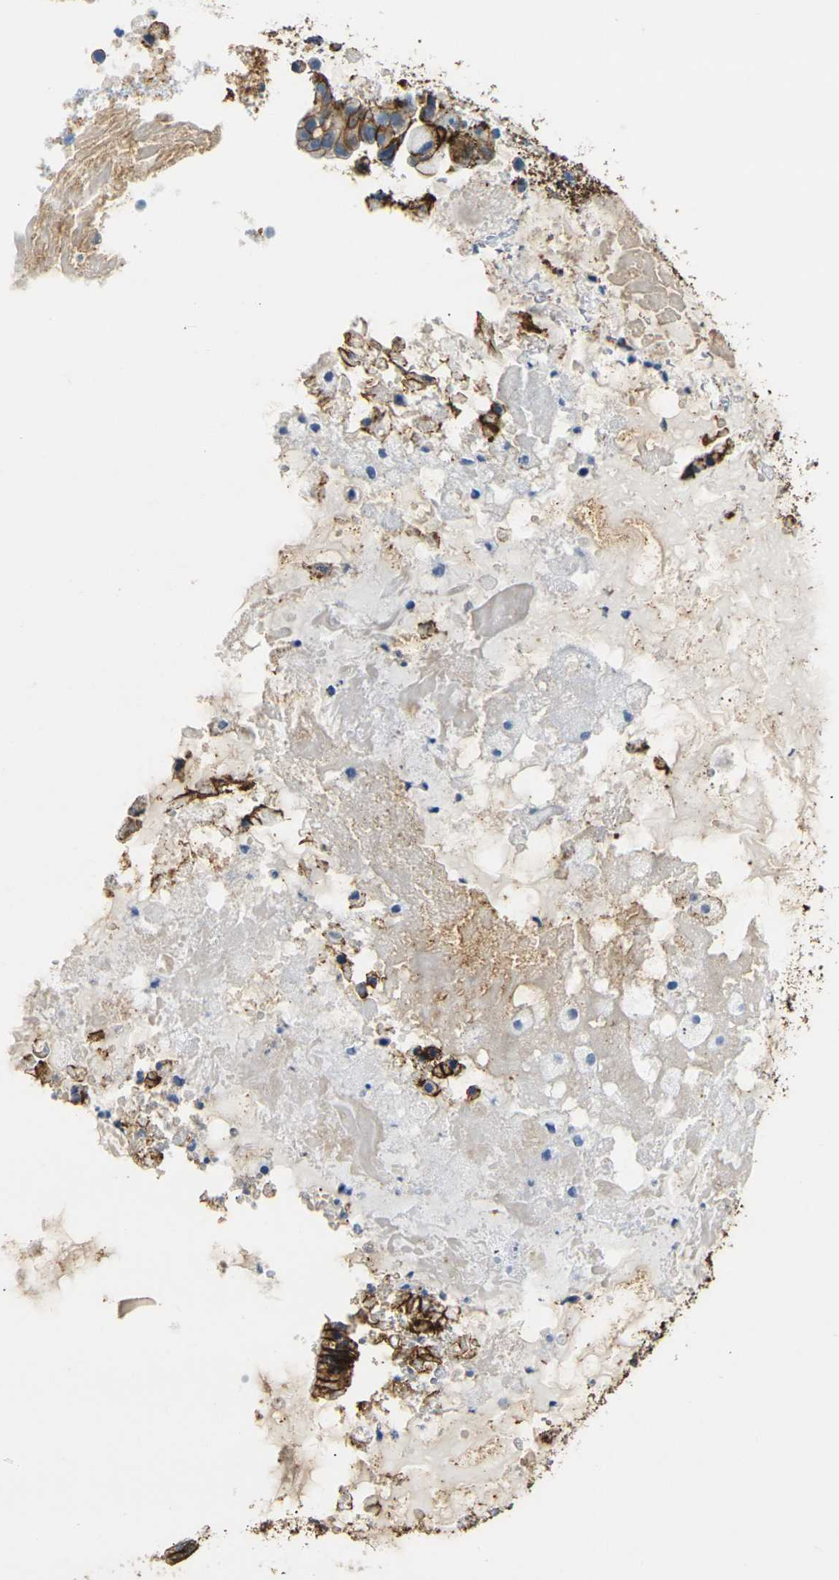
{"staining": {"intensity": "strong", "quantity": ">75%", "location": "cytoplasmic/membranous"}, "tissue": "ovarian cancer", "cell_type": "Tumor cells", "image_type": "cancer", "snomed": [{"axis": "morphology", "description": "Cystadenocarcinoma, mucinous, NOS"}, {"axis": "topography", "description": "Ovary"}], "caption": "Immunohistochemistry (IHC) photomicrograph of neoplastic tissue: mucinous cystadenocarcinoma (ovarian) stained using immunohistochemistry displays high levels of strong protein expression localized specifically in the cytoplasmic/membranous of tumor cells, appearing as a cytoplasmic/membranous brown color.", "gene": "CLDN7", "patient": {"sex": "female", "age": 80}}